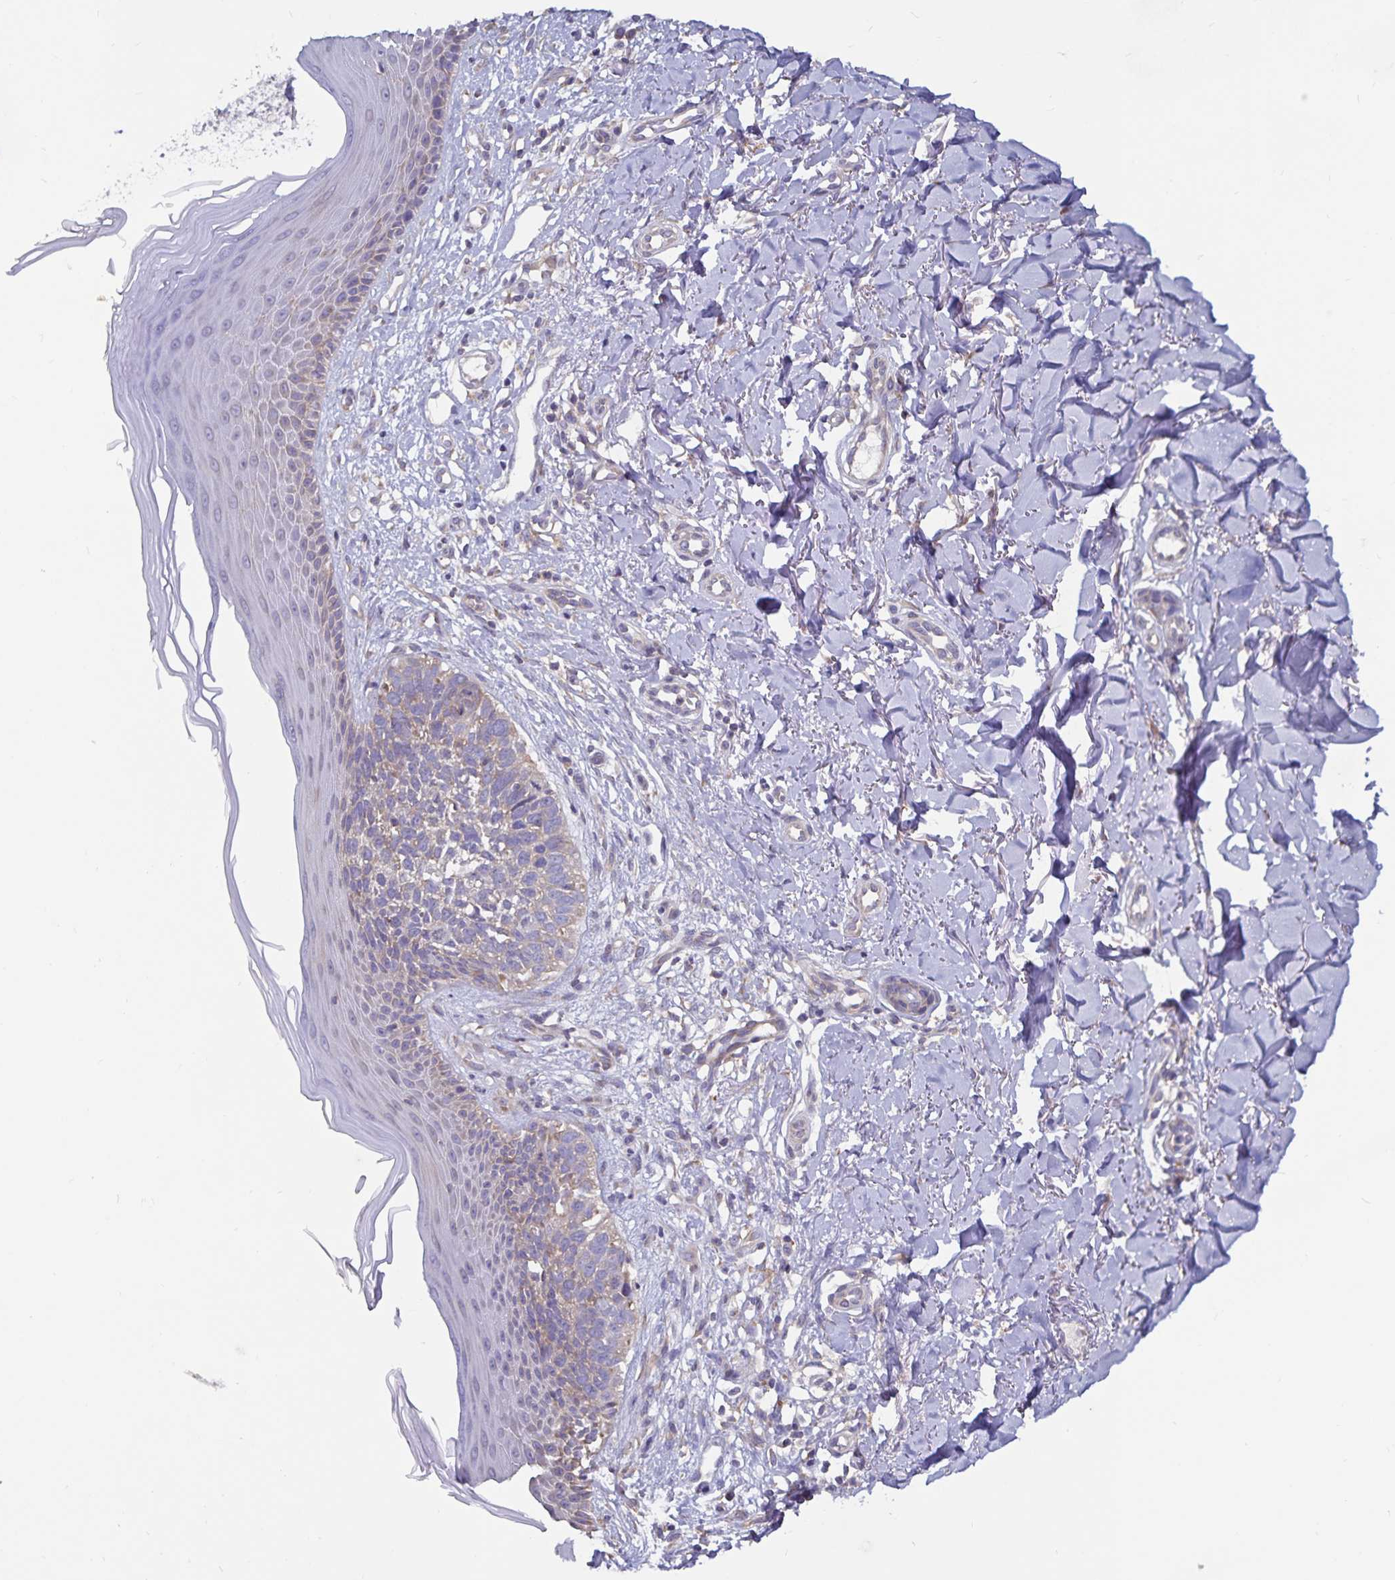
{"staining": {"intensity": "weak", "quantity": "25%-75%", "location": "cytoplasmic/membranous"}, "tissue": "skin cancer", "cell_type": "Tumor cells", "image_type": "cancer", "snomed": [{"axis": "morphology", "description": "Basal cell carcinoma"}, {"axis": "topography", "description": "Skin"}], "caption": "Skin cancer stained with a protein marker displays weak staining in tumor cells.", "gene": "FAM120A", "patient": {"sex": "female", "age": 45}}